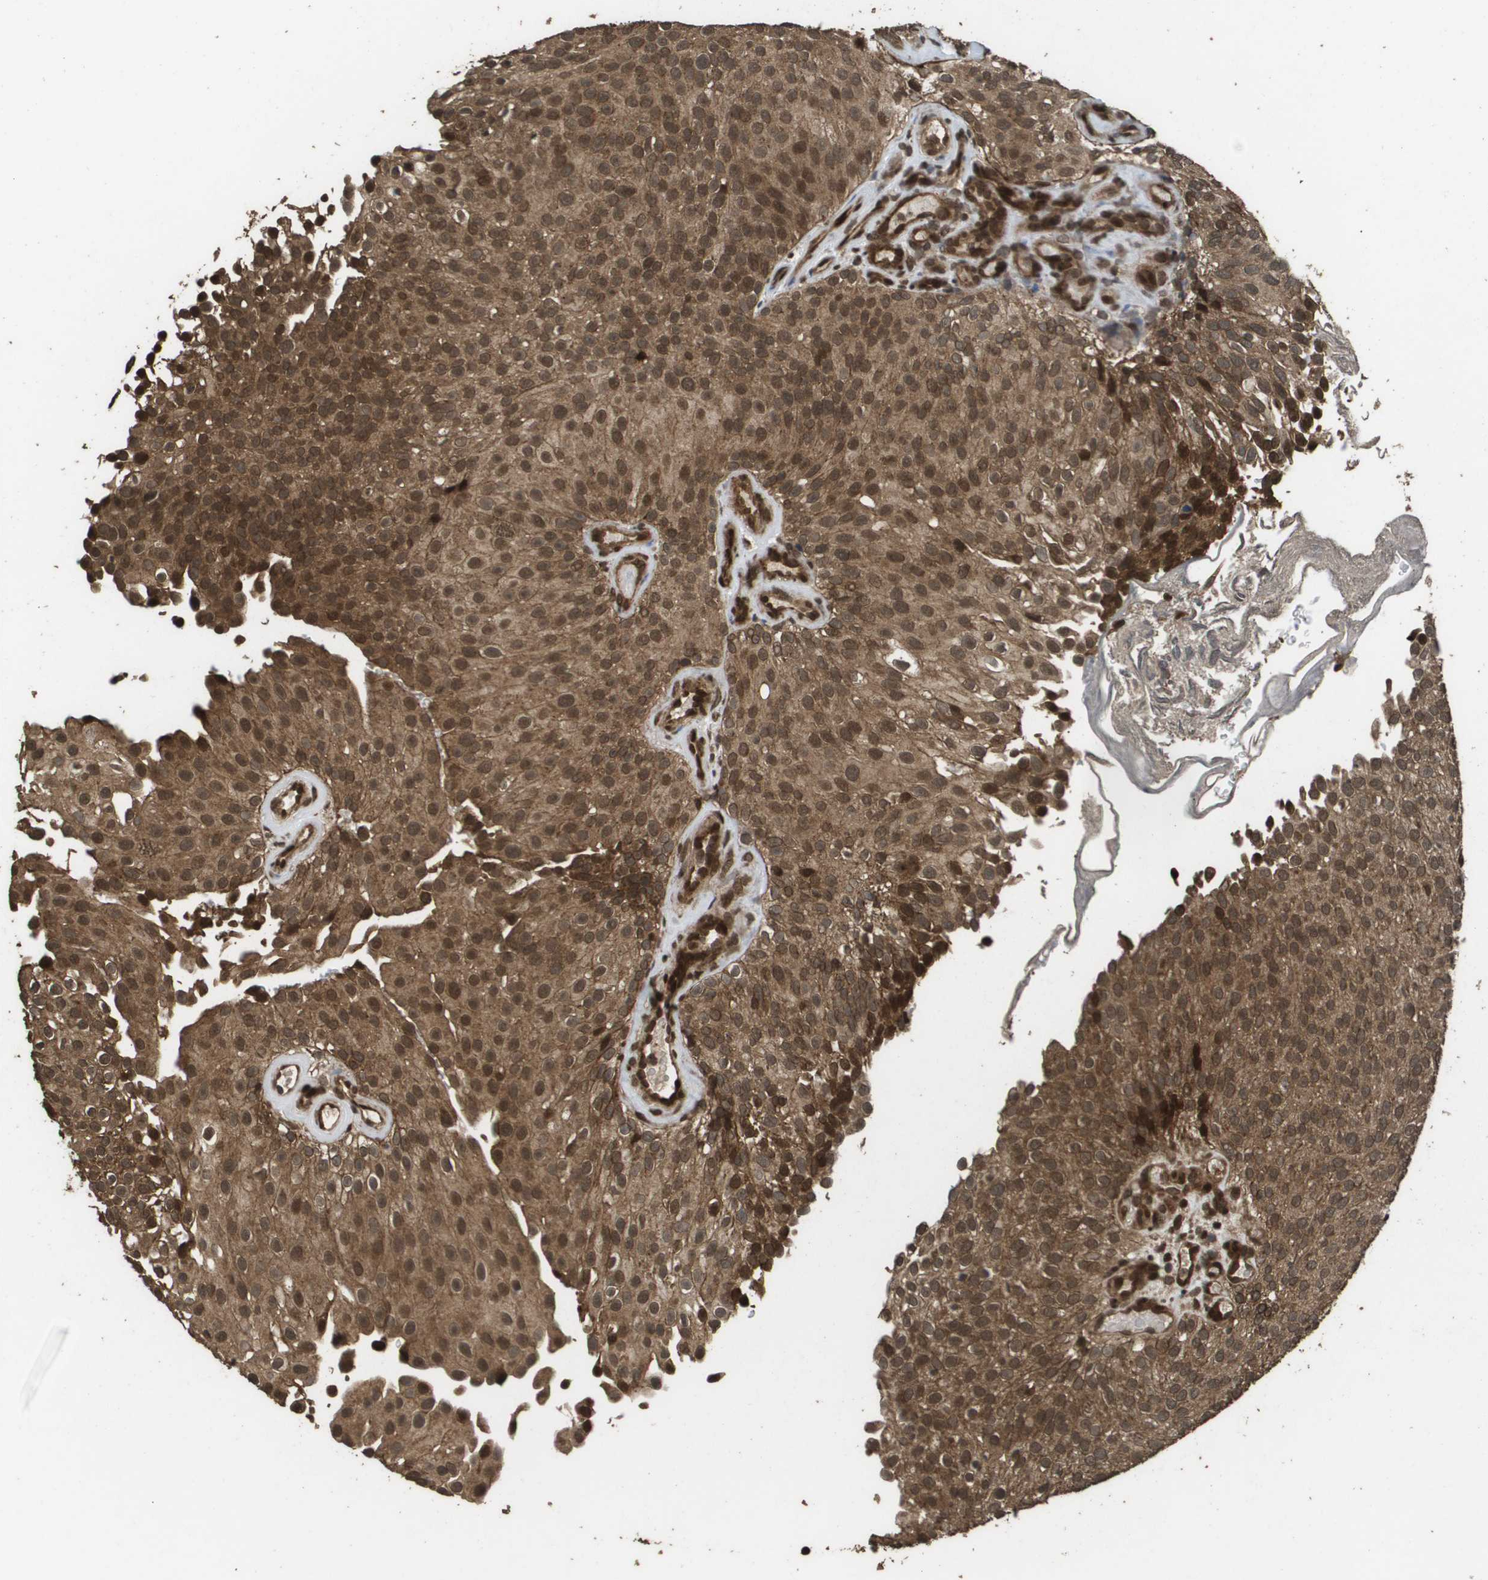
{"staining": {"intensity": "moderate", "quantity": ">75%", "location": "cytoplasmic/membranous,nuclear"}, "tissue": "urothelial cancer", "cell_type": "Tumor cells", "image_type": "cancer", "snomed": [{"axis": "morphology", "description": "Urothelial carcinoma, Low grade"}, {"axis": "topography", "description": "Urinary bladder"}], "caption": "Immunohistochemical staining of urothelial cancer displays medium levels of moderate cytoplasmic/membranous and nuclear expression in approximately >75% of tumor cells. (DAB IHC with brightfield microscopy, high magnification).", "gene": "AXIN2", "patient": {"sex": "male", "age": 78}}